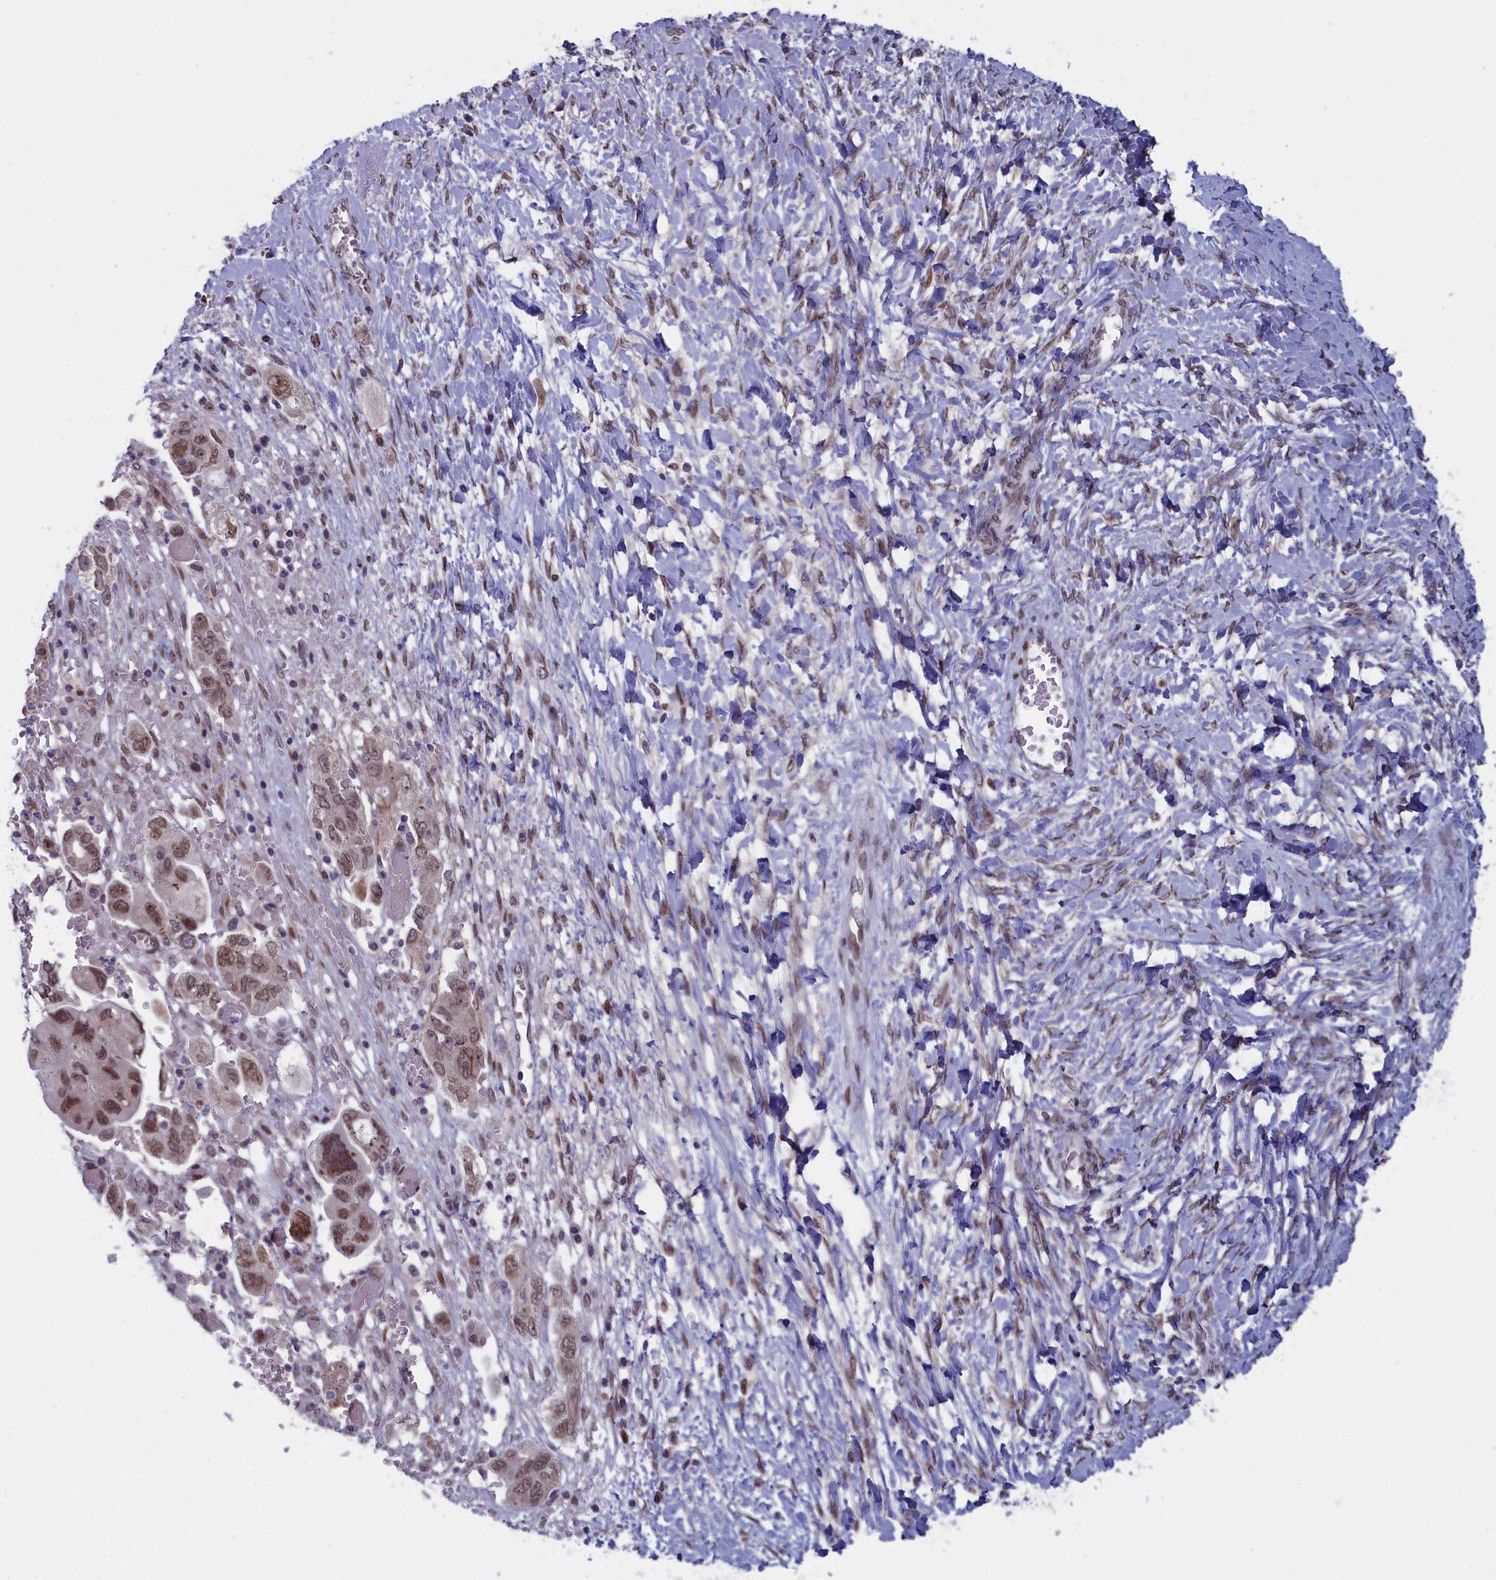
{"staining": {"intensity": "moderate", "quantity": ">75%", "location": "nuclear"}, "tissue": "ovarian cancer", "cell_type": "Tumor cells", "image_type": "cancer", "snomed": [{"axis": "morphology", "description": "Carcinoma, NOS"}, {"axis": "morphology", "description": "Cystadenocarcinoma, serous, NOS"}, {"axis": "topography", "description": "Ovary"}], "caption": "Tumor cells reveal medium levels of moderate nuclear expression in about >75% of cells in ovarian cancer (carcinoma). The staining is performed using DAB brown chromogen to label protein expression. The nuclei are counter-stained blue using hematoxylin.", "gene": "GPSM1", "patient": {"sex": "female", "age": 69}}